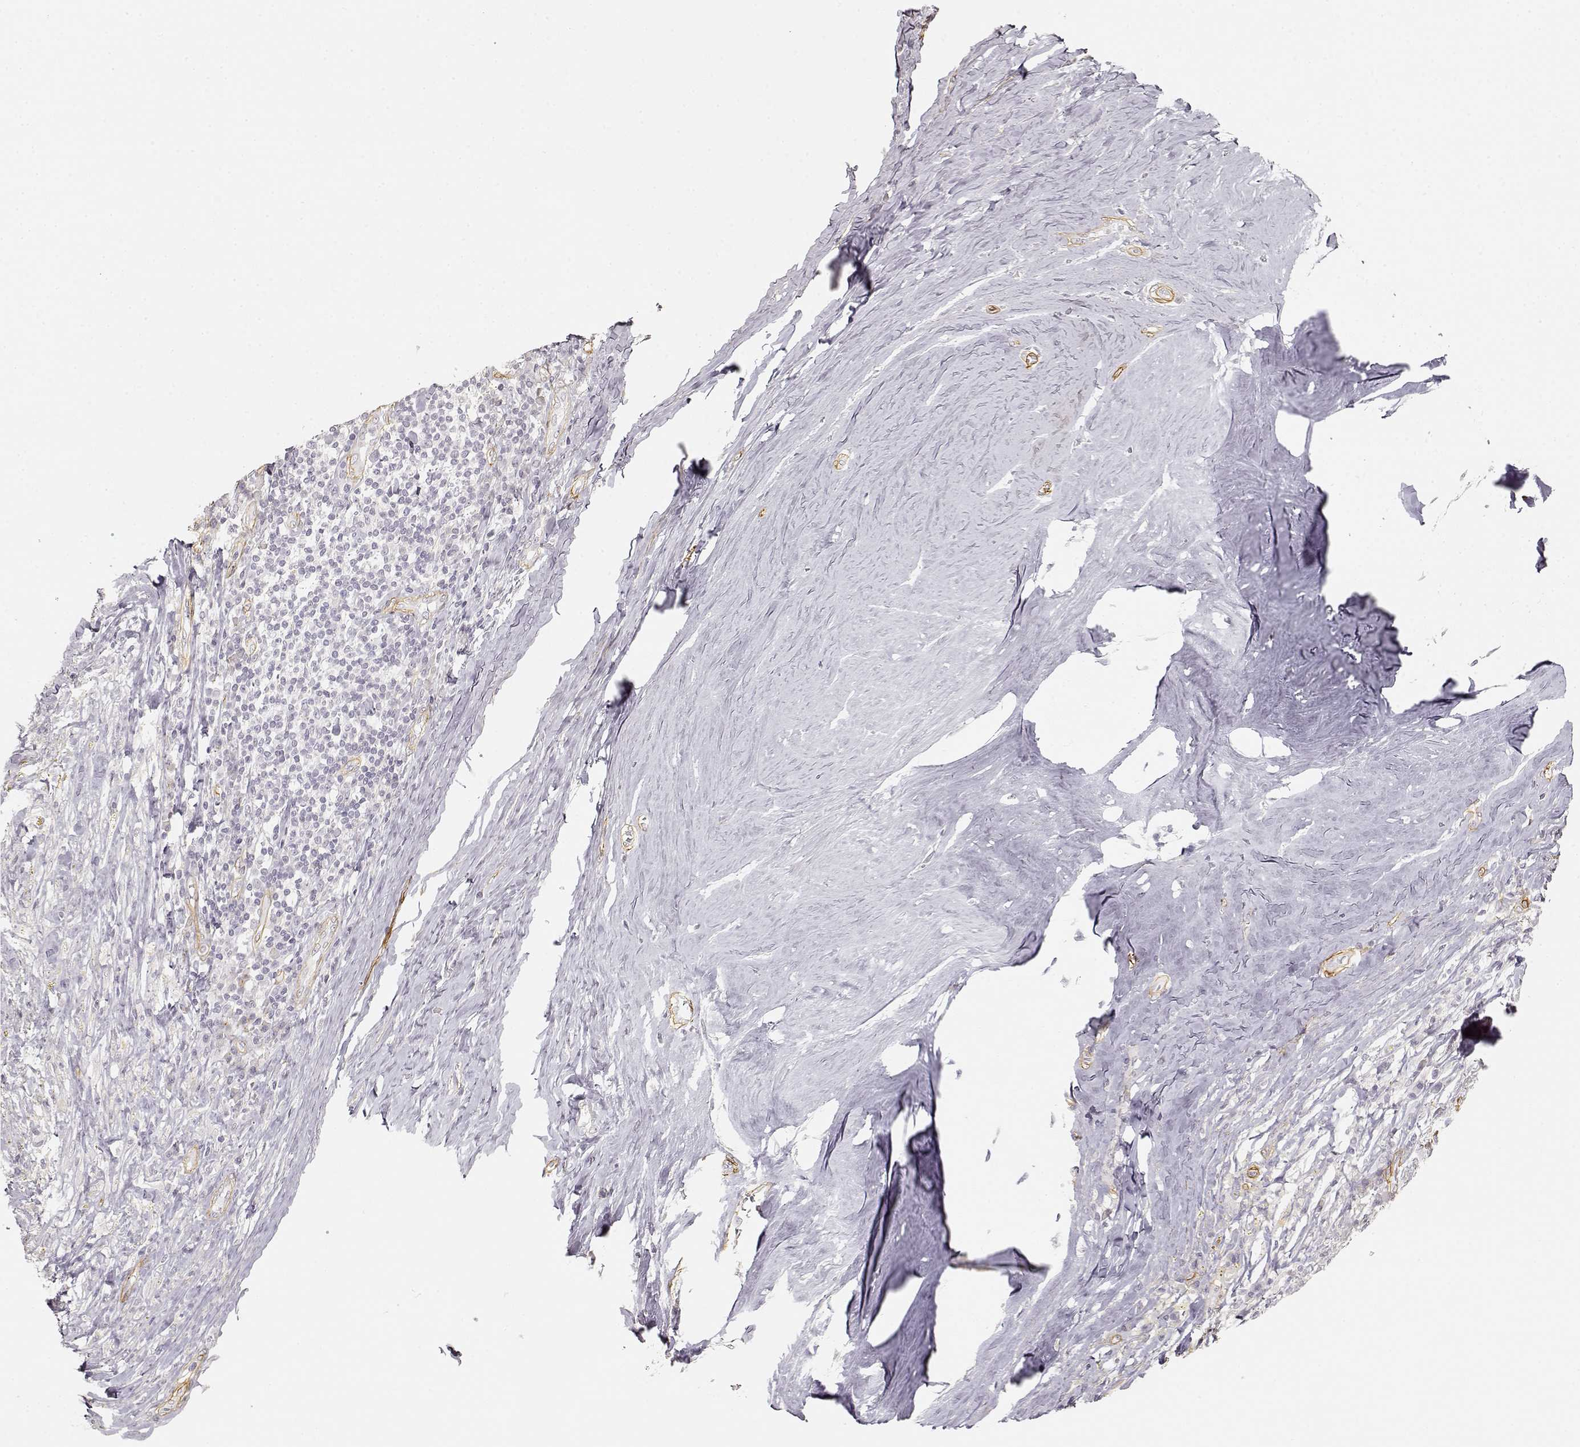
{"staining": {"intensity": "negative", "quantity": "none", "location": "none"}, "tissue": "melanoma", "cell_type": "Tumor cells", "image_type": "cancer", "snomed": [{"axis": "morphology", "description": "Malignant melanoma, NOS"}, {"axis": "topography", "description": "Skin"}], "caption": "IHC histopathology image of human malignant melanoma stained for a protein (brown), which reveals no expression in tumor cells. Nuclei are stained in blue.", "gene": "LAMA4", "patient": {"sex": "female", "age": 91}}